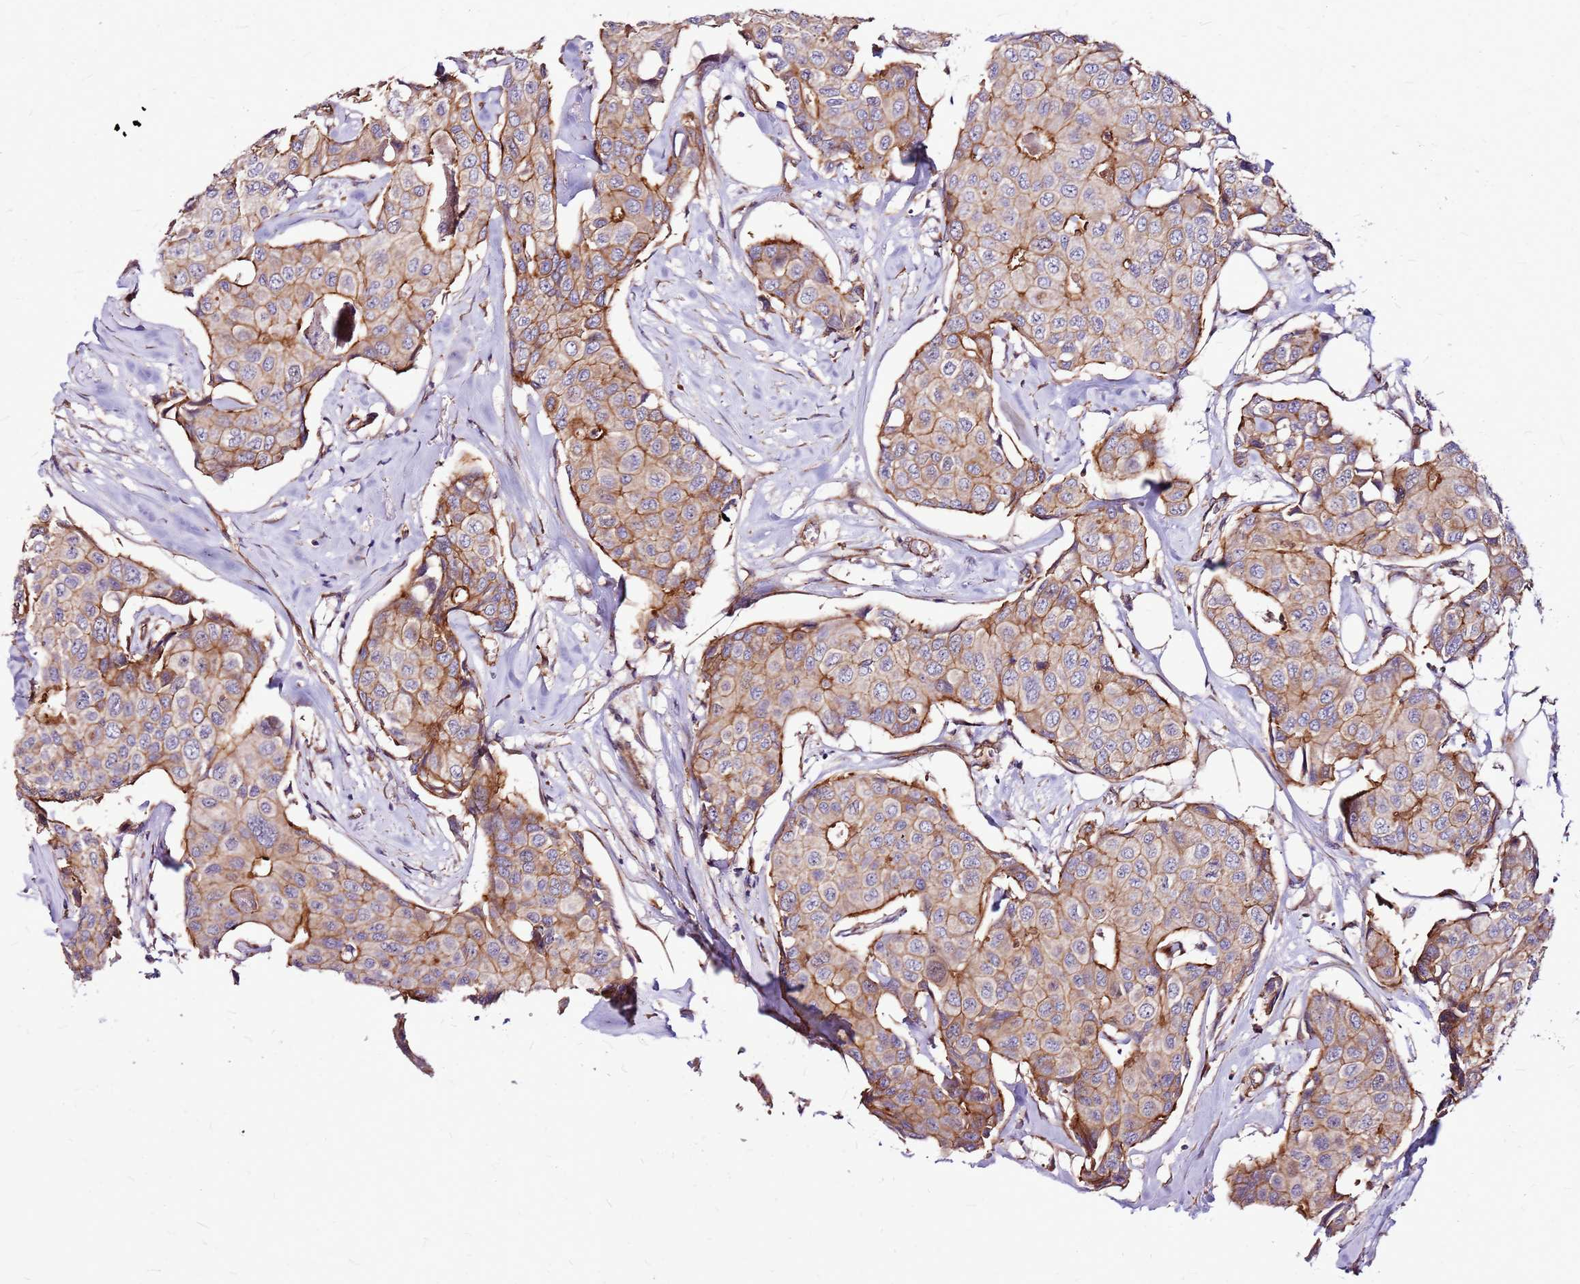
{"staining": {"intensity": "moderate", "quantity": ">75%", "location": "cytoplasmic/membranous"}, "tissue": "breast cancer", "cell_type": "Tumor cells", "image_type": "cancer", "snomed": [{"axis": "morphology", "description": "Duct carcinoma"}, {"axis": "topography", "description": "Breast"}], "caption": "Immunohistochemistry (IHC) photomicrograph of human breast cancer (intraductal carcinoma) stained for a protein (brown), which shows medium levels of moderate cytoplasmic/membranous positivity in approximately >75% of tumor cells.", "gene": "TOPAZ1", "patient": {"sex": "female", "age": 80}}